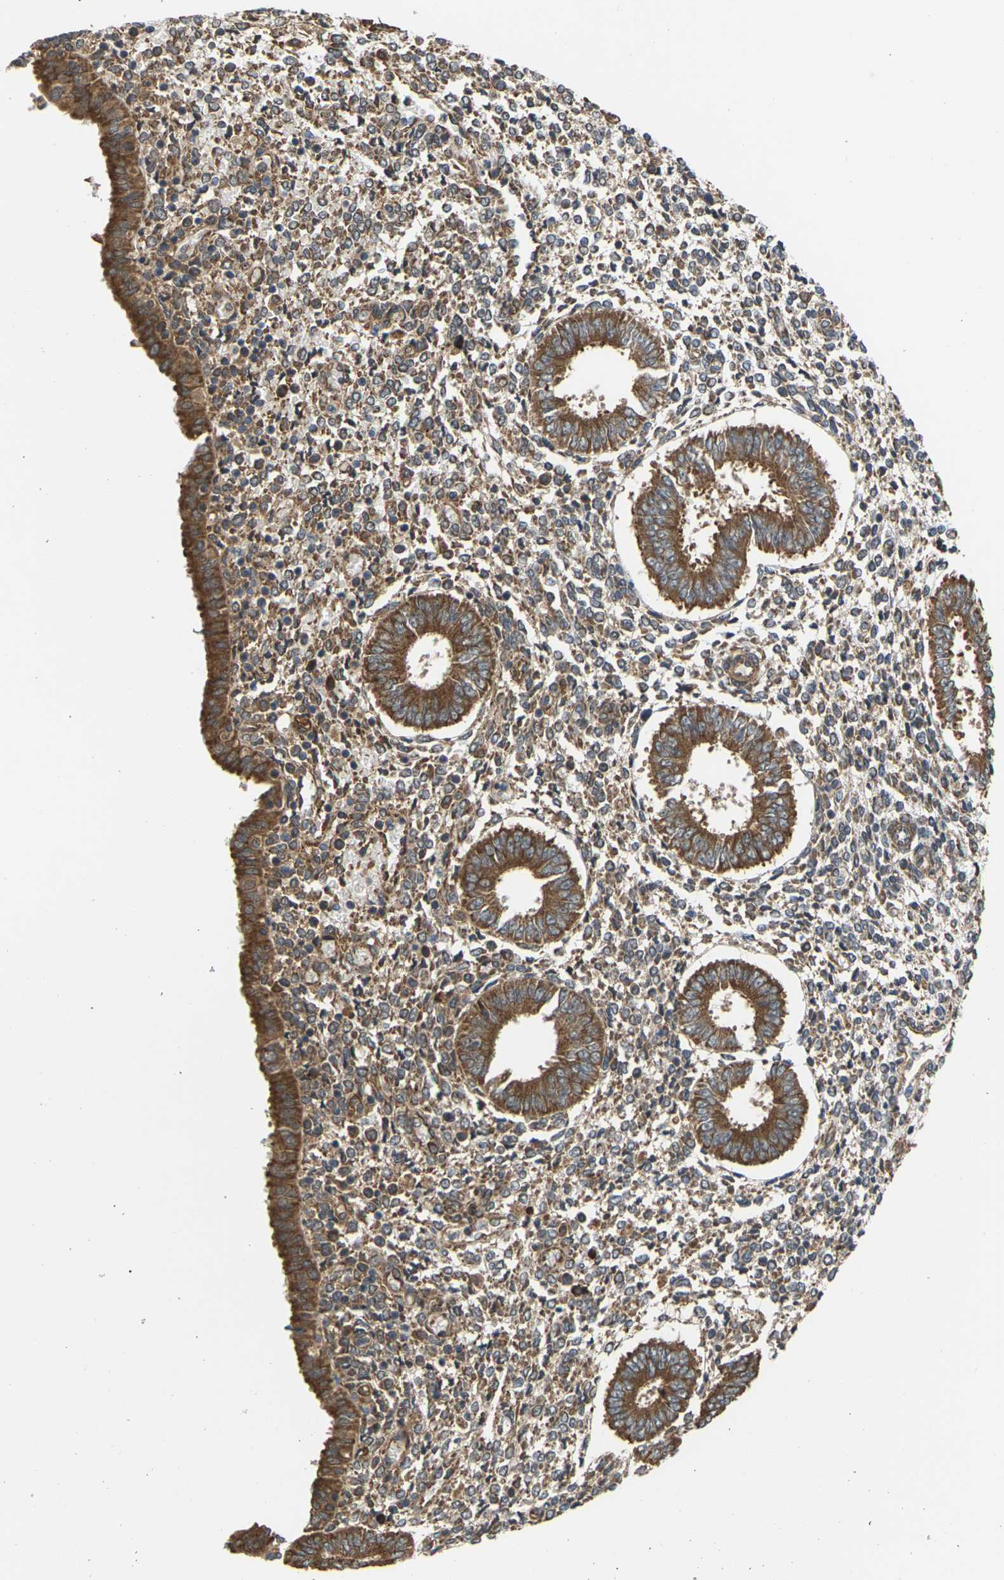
{"staining": {"intensity": "moderate", "quantity": ">75%", "location": "cytoplasmic/membranous"}, "tissue": "endometrium", "cell_type": "Cells in endometrial stroma", "image_type": "normal", "snomed": [{"axis": "morphology", "description": "Normal tissue, NOS"}, {"axis": "topography", "description": "Endometrium"}], "caption": "Protein staining of benign endometrium demonstrates moderate cytoplasmic/membranous positivity in about >75% of cells in endometrial stroma.", "gene": "NRAS", "patient": {"sex": "female", "age": 35}}